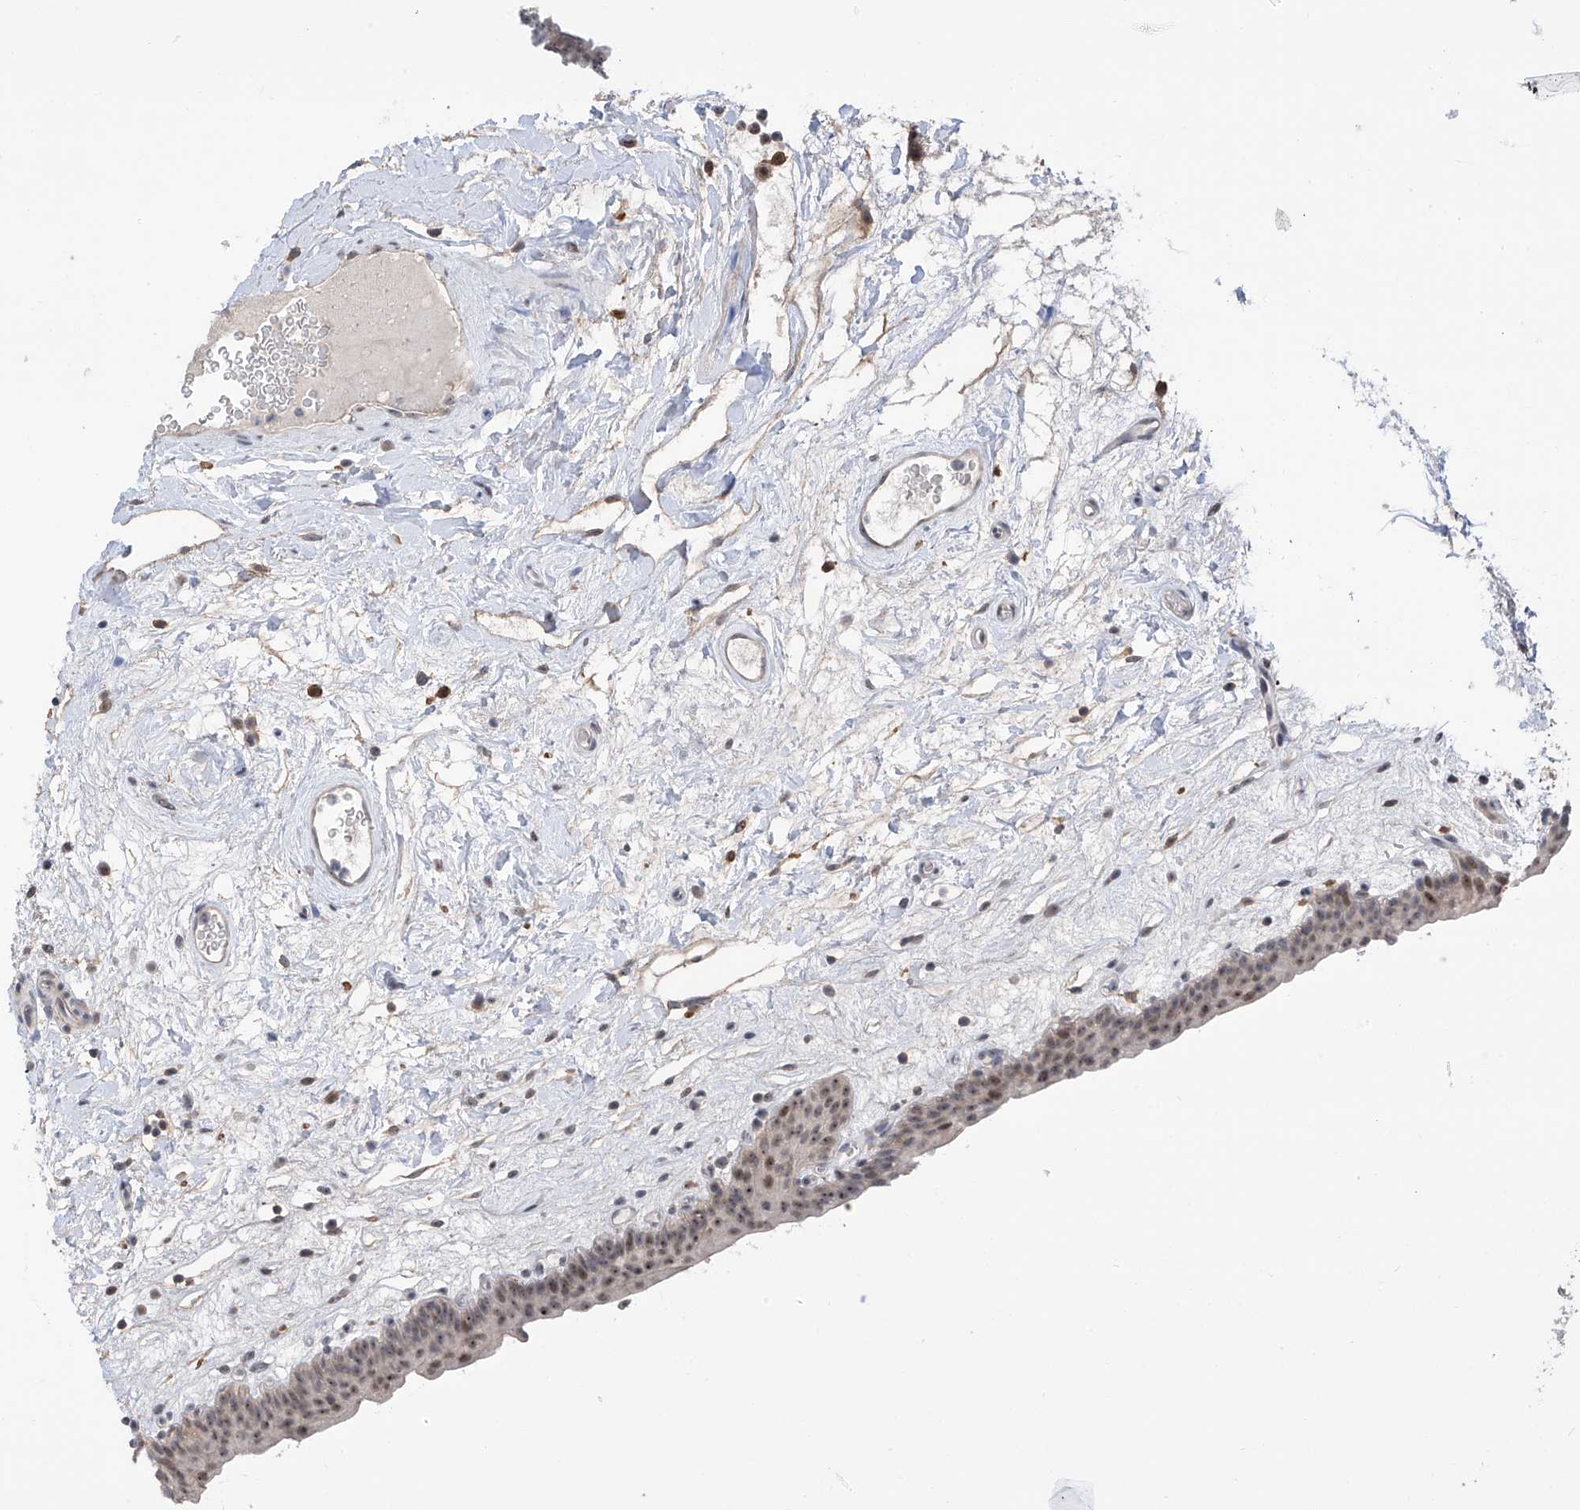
{"staining": {"intensity": "moderate", "quantity": ">75%", "location": "nuclear"}, "tissue": "urinary bladder", "cell_type": "Urothelial cells", "image_type": "normal", "snomed": [{"axis": "morphology", "description": "Normal tissue, NOS"}, {"axis": "topography", "description": "Urinary bladder"}], "caption": "Urothelial cells demonstrate medium levels of moderate nuclear staining in about >75% of cells in unremarkable human urinary bladder. Nuclei are stained in blue.", "gene": "C1orf131", "patient": {"sex": "male", "age": 83}}